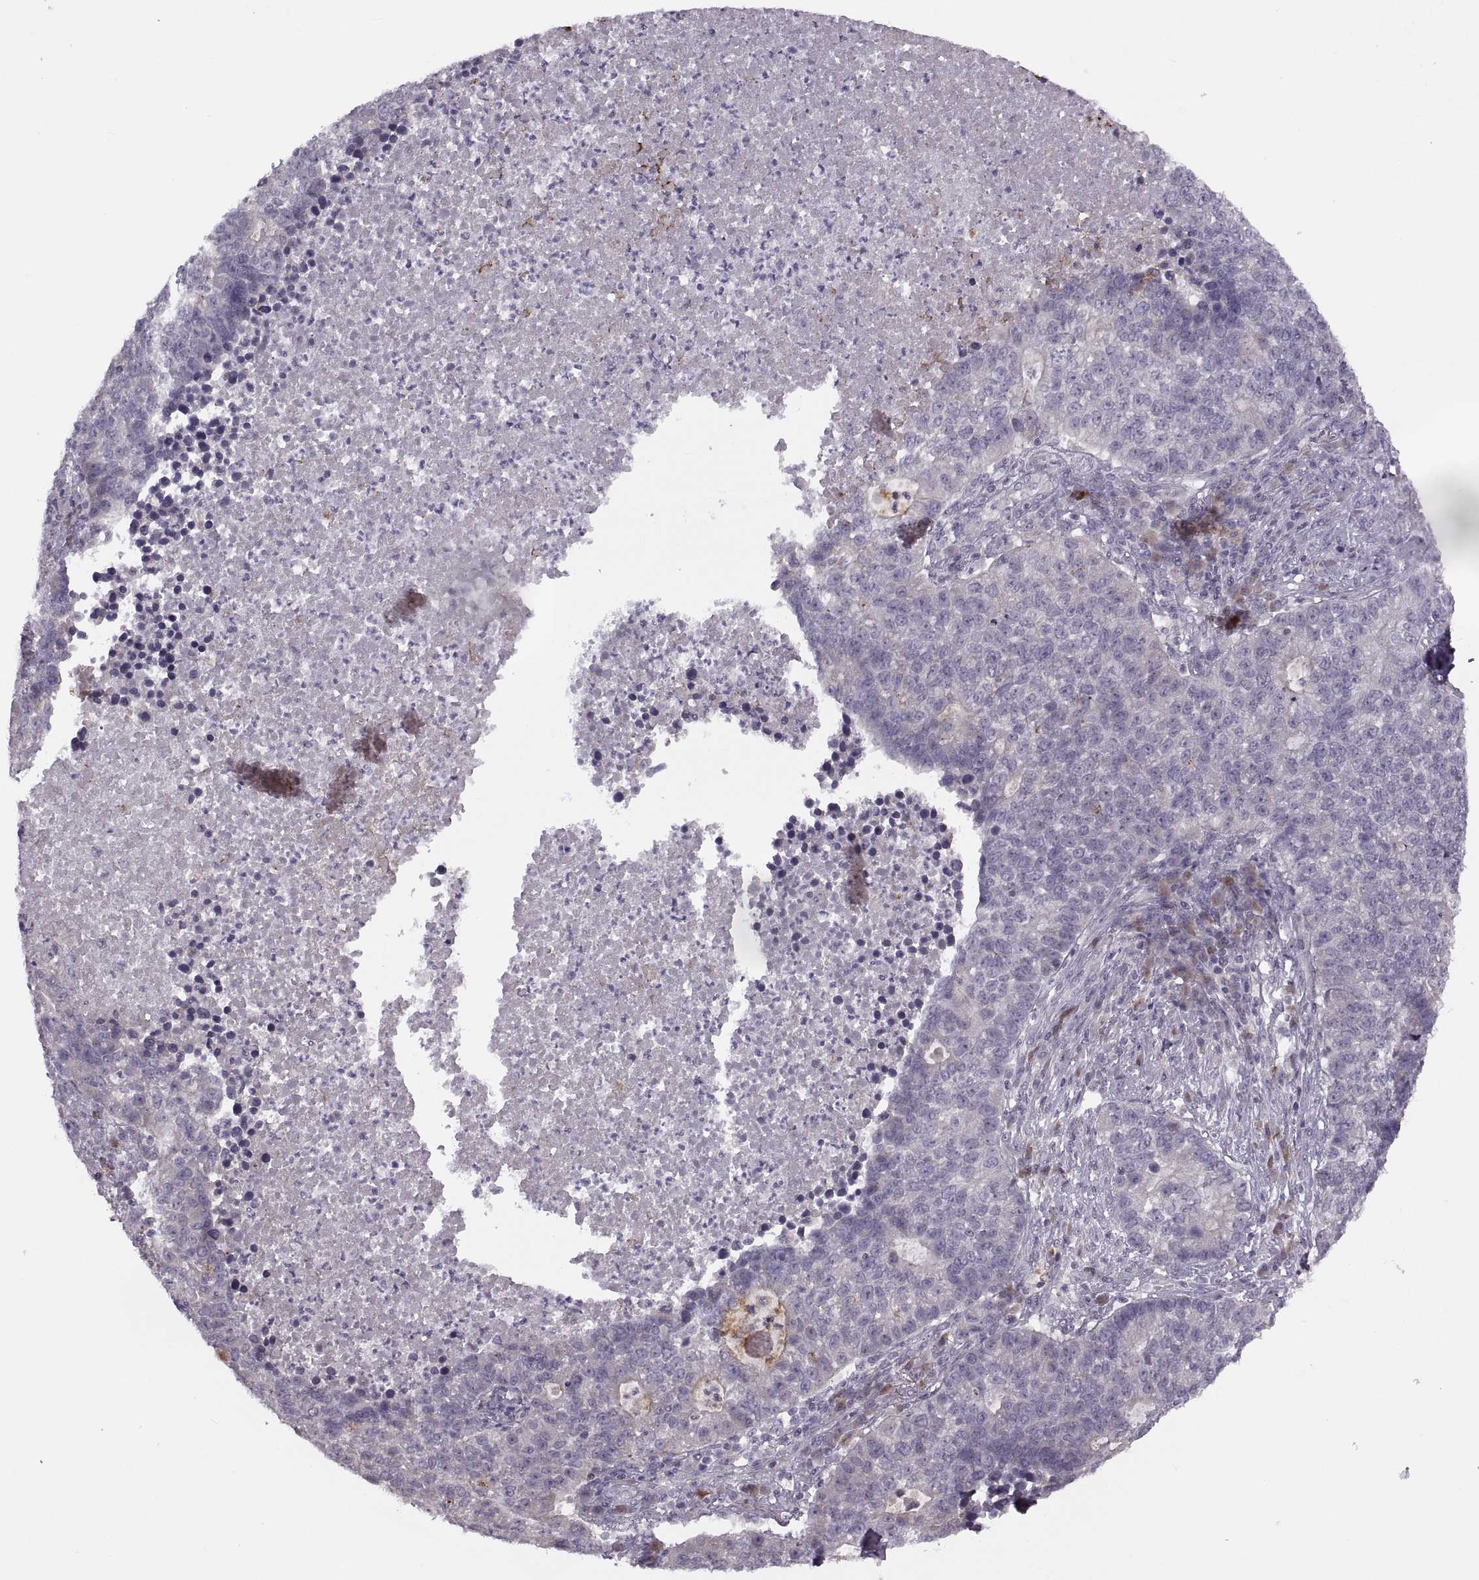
{"staining": {"intensity": "negative", "quantity": "none", "location": "none"}, "tissue": "lung cancer", "cell_type": "Tumor cells", "image_type": "cancer", "snomed": [{"axis": "morphology", "description": "Adenocarcinoma, NOS"}, {"axis": "topography", "description": "Lung"}], "caption": "The image demonstrates no significant staining in tumor cells of adenocarcinoma (lung). Nuclei are stained in blue.", "gene": "H2AP", "patient": {"sex": "male", "age": 57}}